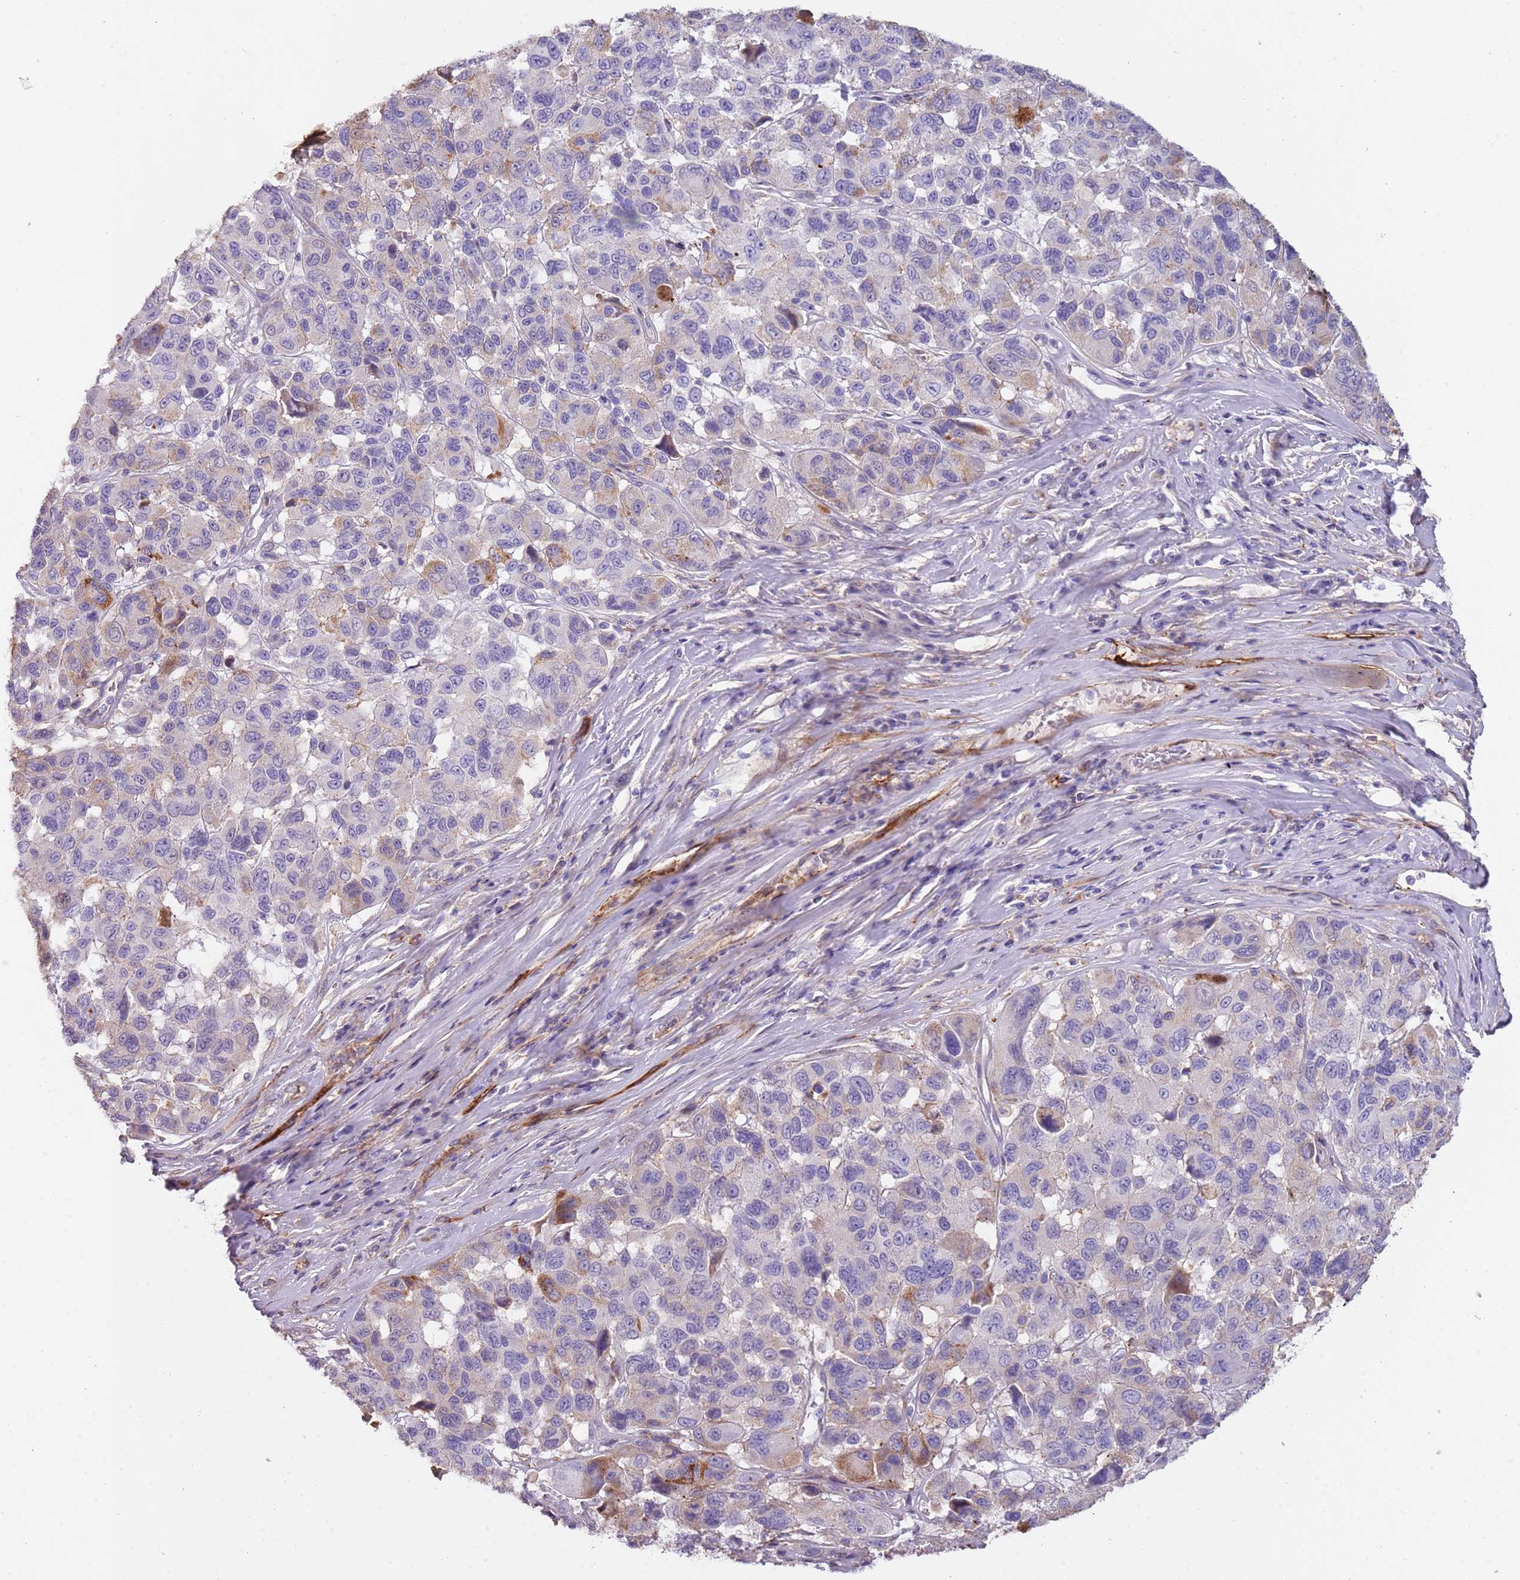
{"staining": {"intensity": "weak", "quantity": "<25%", "location": "cytoplasmic/membranous"}, "tissue": "melanoma", "cell_type": "Tumor cells", "image_type": "cancer", "snomed": [{"axis": "morphology", "description": "Malignant melanoma, NOS"}, {"axis": "topography", "description": "Skin"}], "caption": "Immunohistochemistry of human melanoma exhibits no positivity in tumor cells. (Immunohistochemistry (ihc), brightfield microscopy, high magnification).", "gene": "NBPF3", "patient": {"sex": "female", "age": 66}}